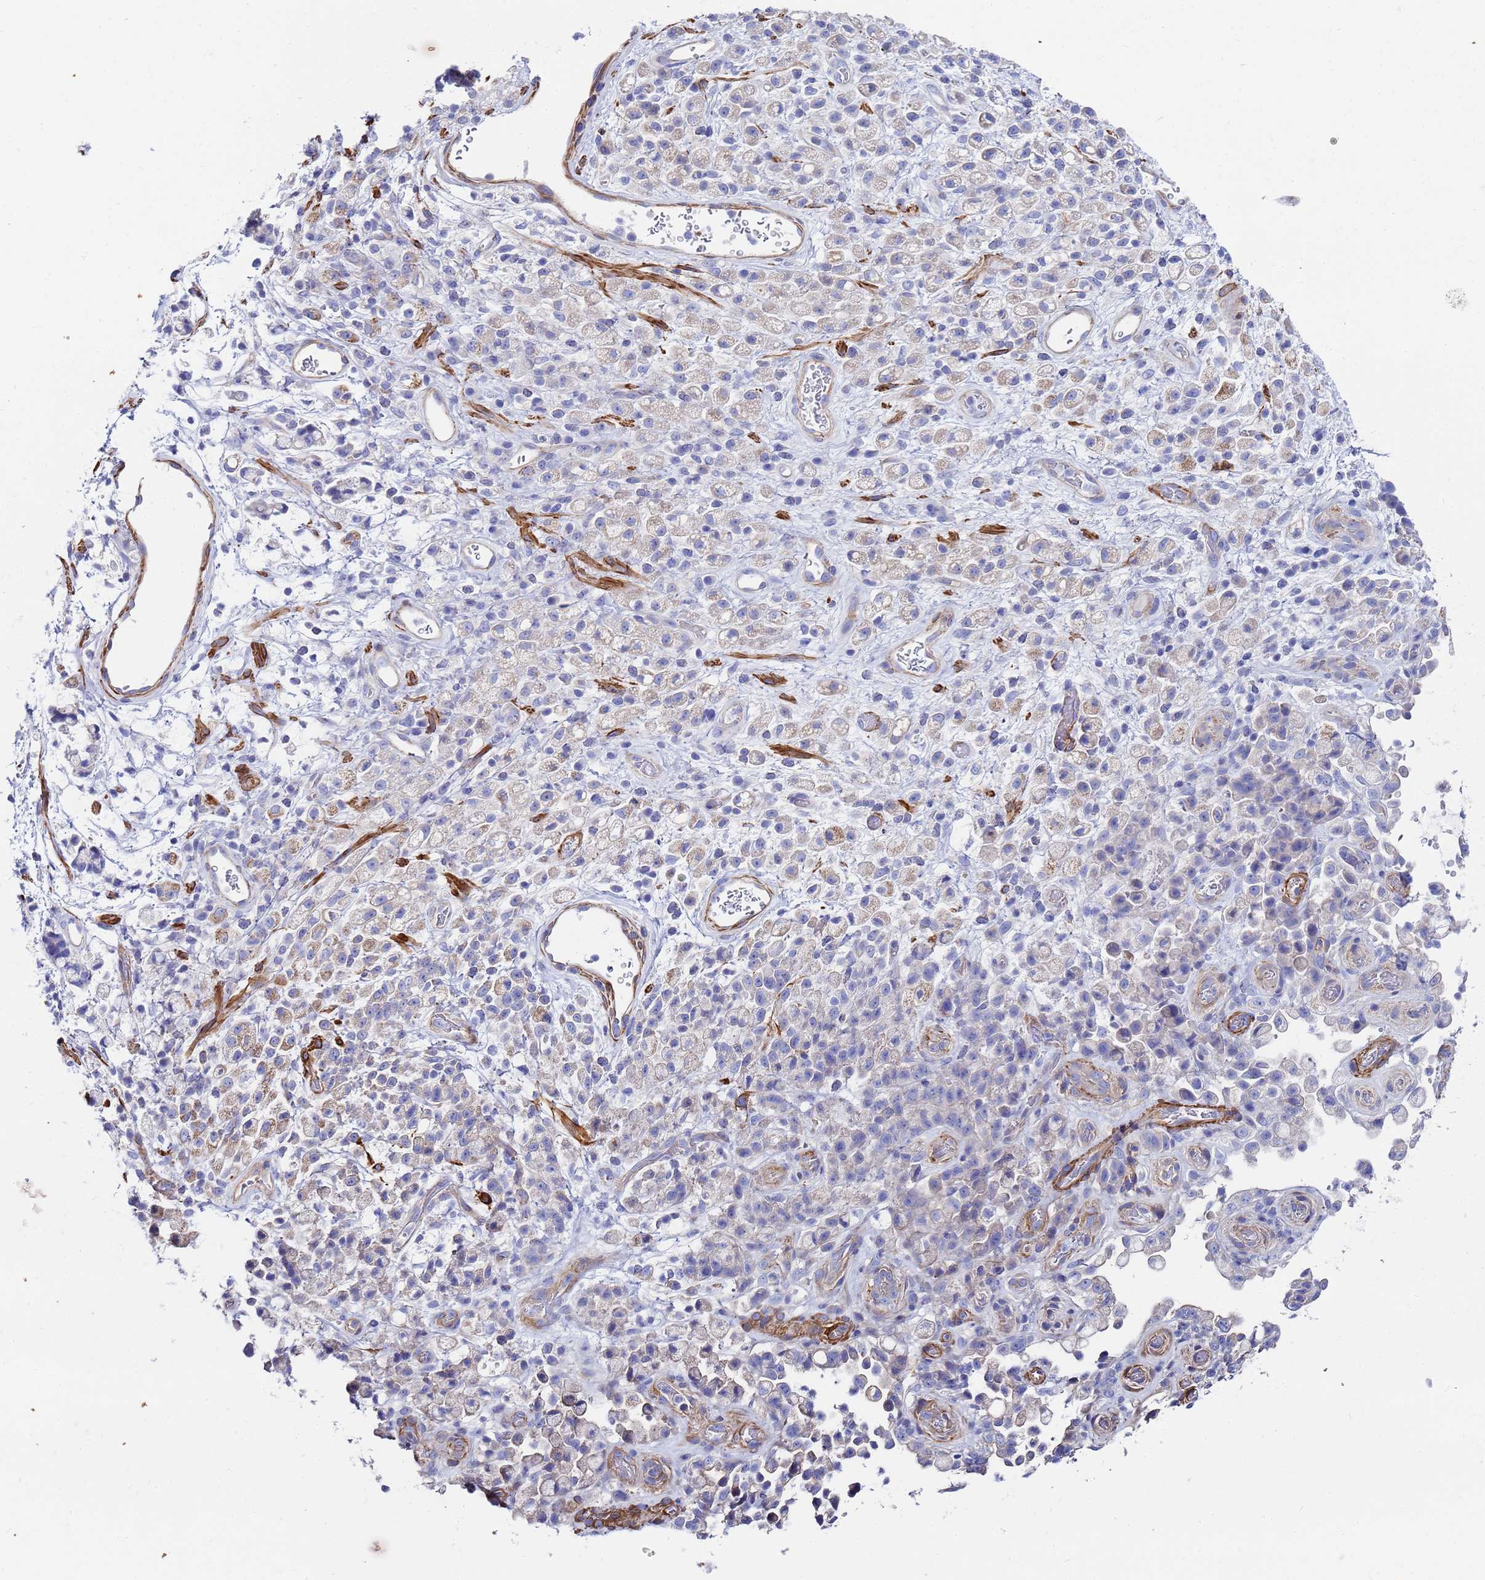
{"staining": {"intensity": "negative", "quantity": "none", "location": "none"}, "tissue": "stomach cancer", "cell_type": "Tumor cells", "image_type": "cancer", "snomed": [{"axis": "morphology", "description": "Adenocarcinoma, NOS"}, {"axis": "topography", "description": "Stomach"}], "caption": "An immunohistochemistry micrograph of stomach cancer (adenocarcinoma) is shown. There is no staining in tumor cells of stomach cancer (adenocarcinoma).", "gene": "RAB39B", "patient": {"sex": "female", "age": 60}}